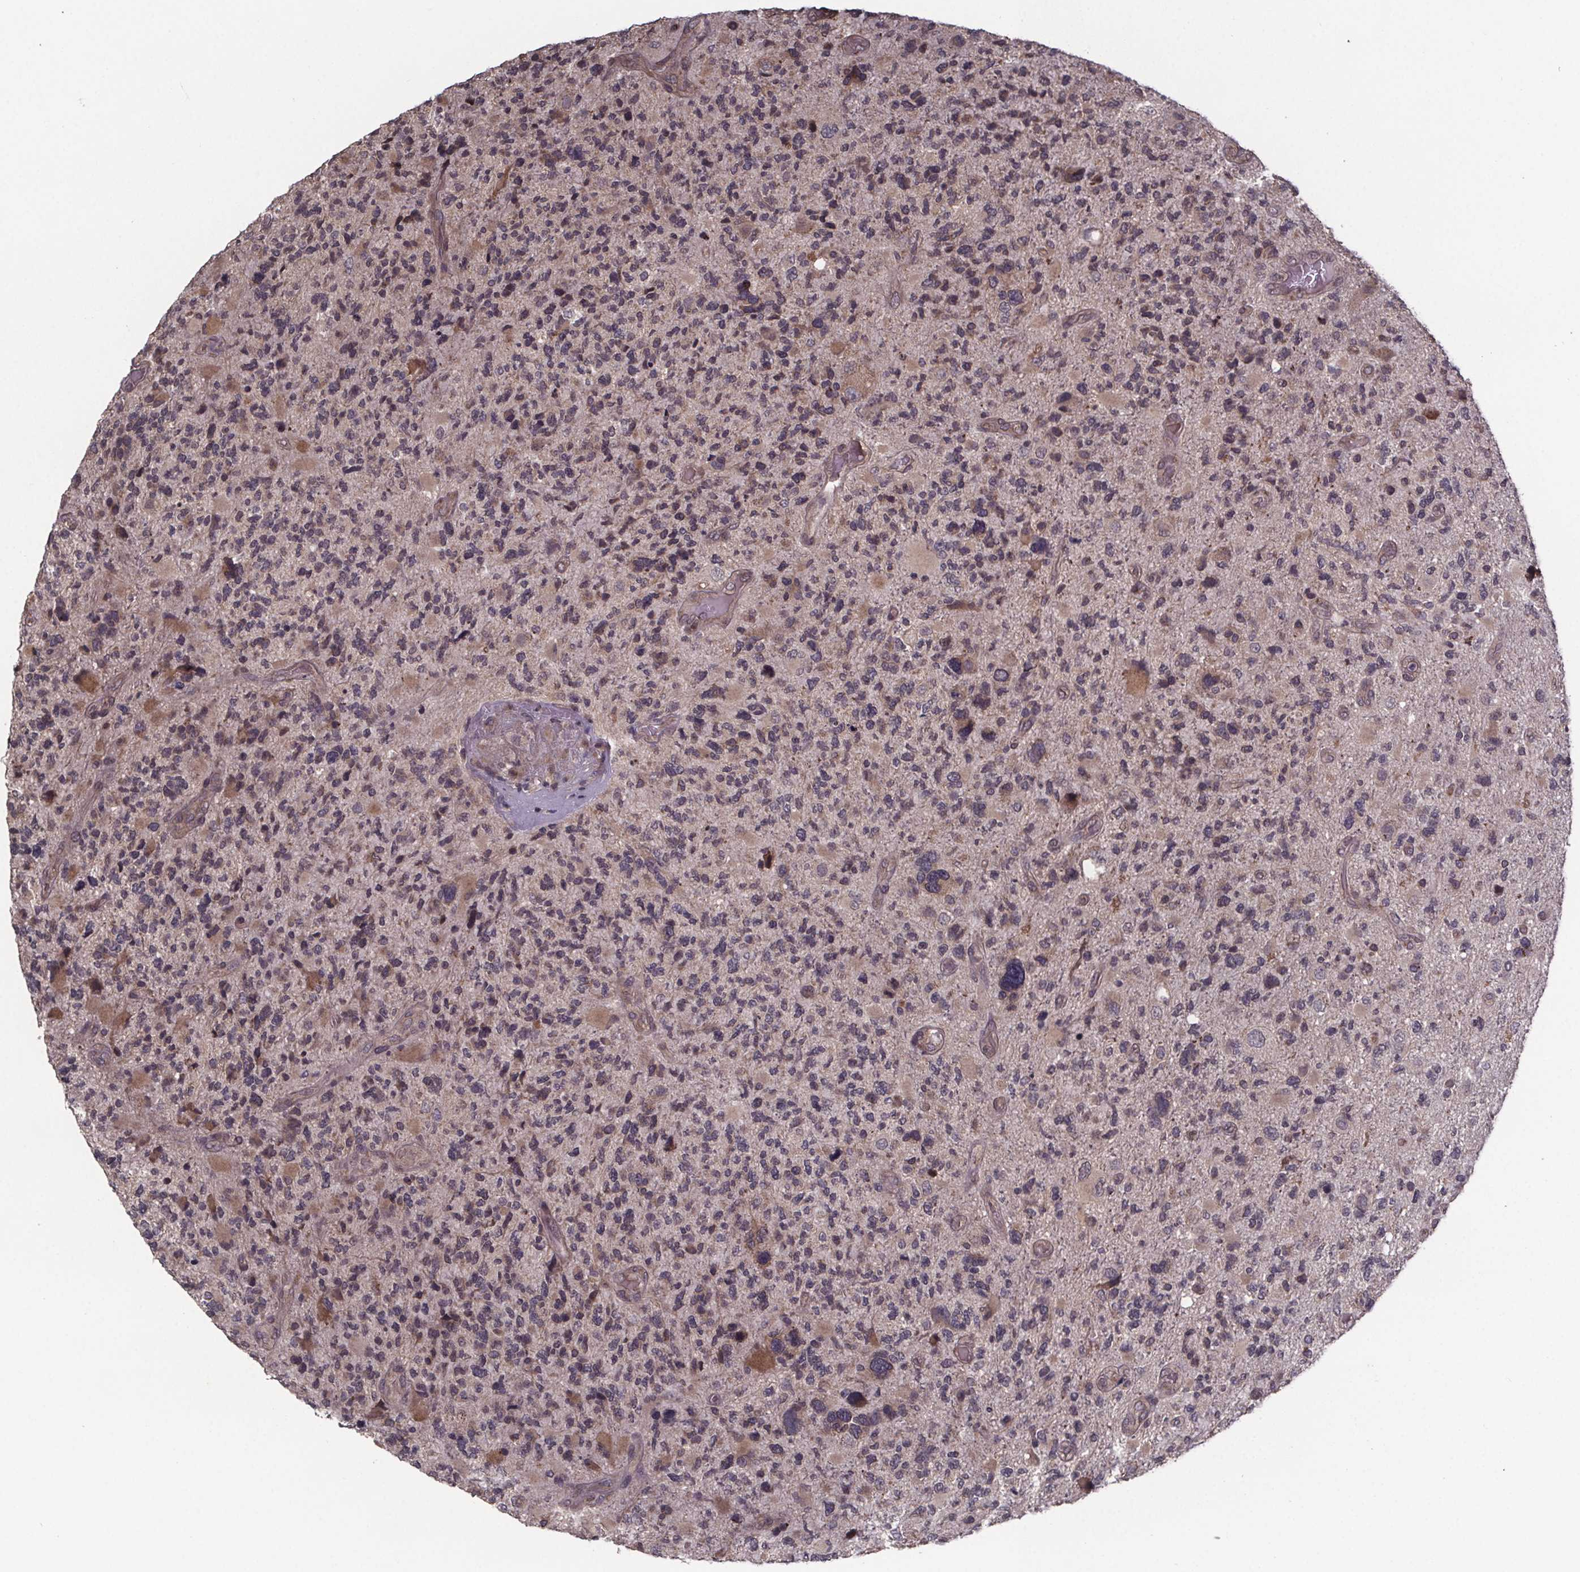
{"staining": {"intensity": "weak", "quantity": ">75%", "location": "cytoplasmic/membranous"}, "tissue": "glioma", "cell_type": "Tumor cells", "image_type": "cancer", "snomed": [{"axis": "morphology", "description": "Glioma, malignant, High grade"}, {"axis": "topography", "description": "Brain"}], "caption": "Protein staining of glioma tissue shows weak cytoplasmic/membranous staining in about >75% of tumor cells.", "gene": "SAT1", "patient": {"sex": "female", "age": 71}}